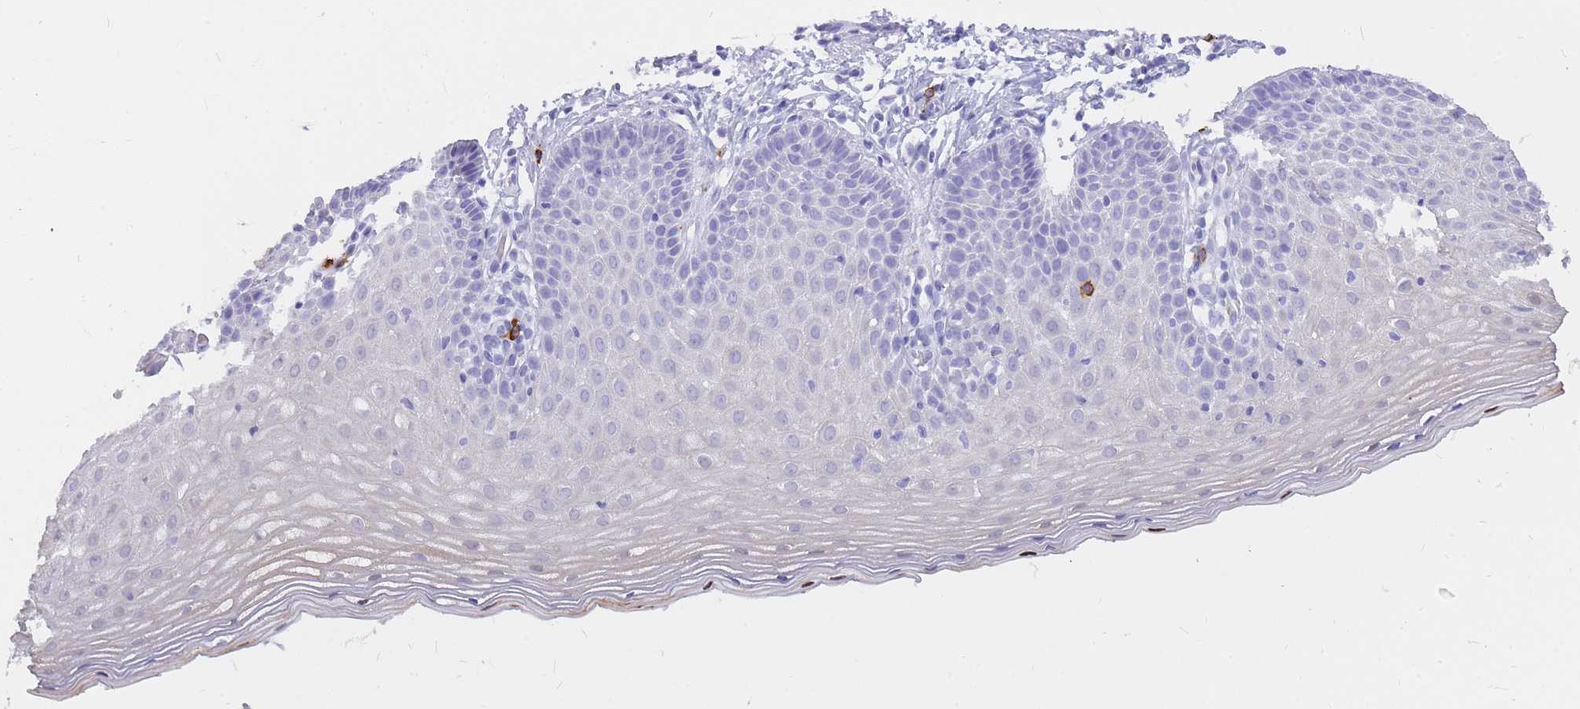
{"staining": {"intensity": "negative", "quantity": "none", "location": "none"}, "tissue": "cervix", "cell_type": "Glandular cells", "image_type": "normal", "snomed": [{"axis": "morphology", "description": "Normal tissue, NOS"}, {"axis": "topography", "description": "Cervix"}], "caption": "Immunohistochemistry histopathology image of benign cervix: human cervix stained with DAB (3,3'-diaminobenzidine) displays no significant protein expression in glandular cells. (DAB (3,3'-diaminobenzidine) immunohistochemistry with hematoxylin counter stain).", "gene": "HERC1", "patient": {"sex": "female", "age": 36}}